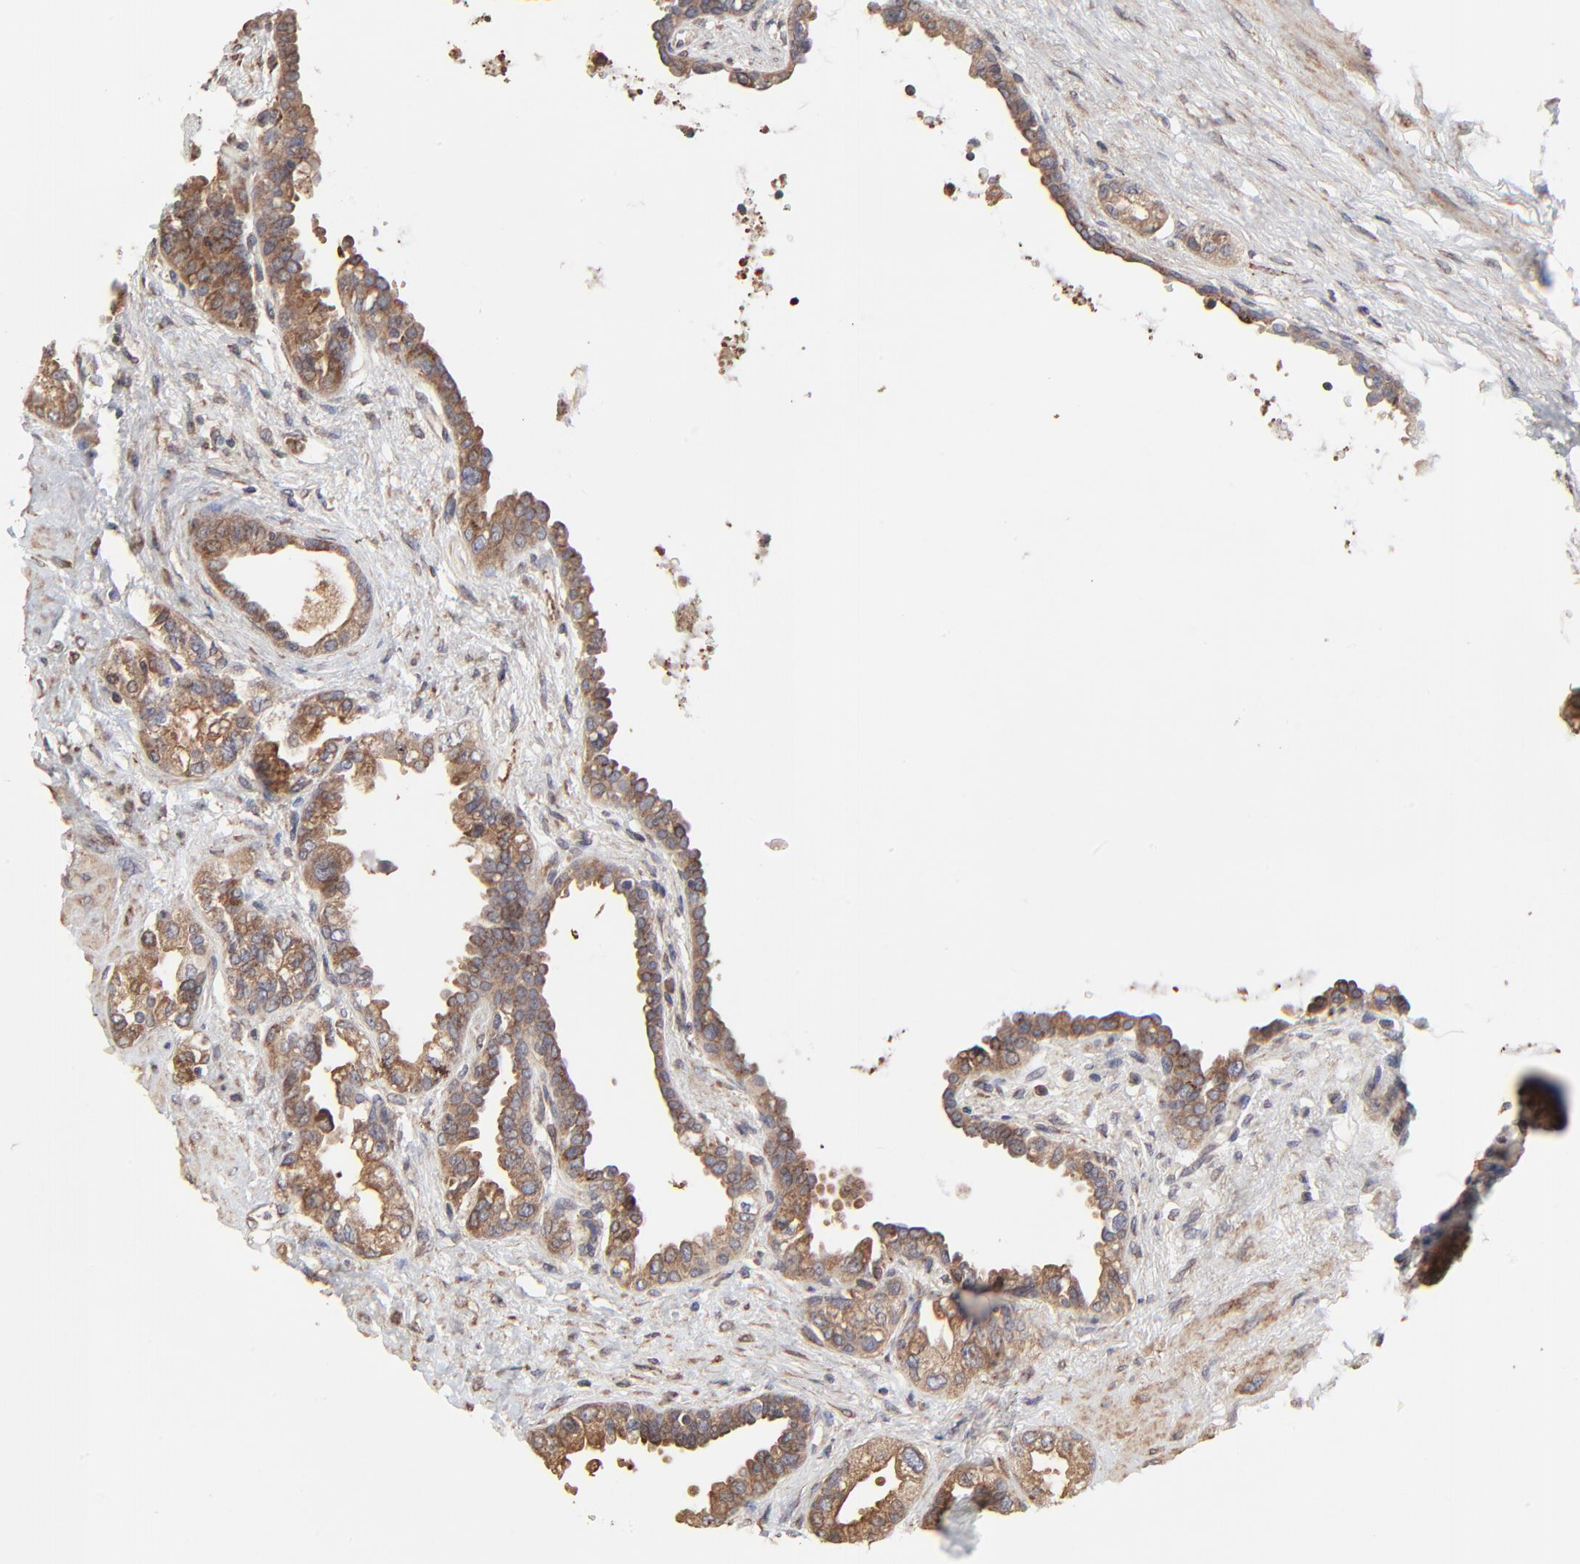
{"staining": {"intensity": "strong", "quantity": ">75%", "location": "cytoplasmic/membranous"}, "tissue": "seminal vesicle", "cell_type": "Glandular cells", "image_type": "normal", "snomed": [{"axis": "morphology", "description": "Normal tissue, NOS"}, {"axis": "topography", "description": "Seminal veicle"}], "caption": "About >75% of glandular cells in benign human seminal vesicle demonstrate strong cytoplasmic/membranous protein staining as visualized by brown immunohistochemical staining.", "gene": "ELP2", "patient": {"sex": "male", "age": 61}}